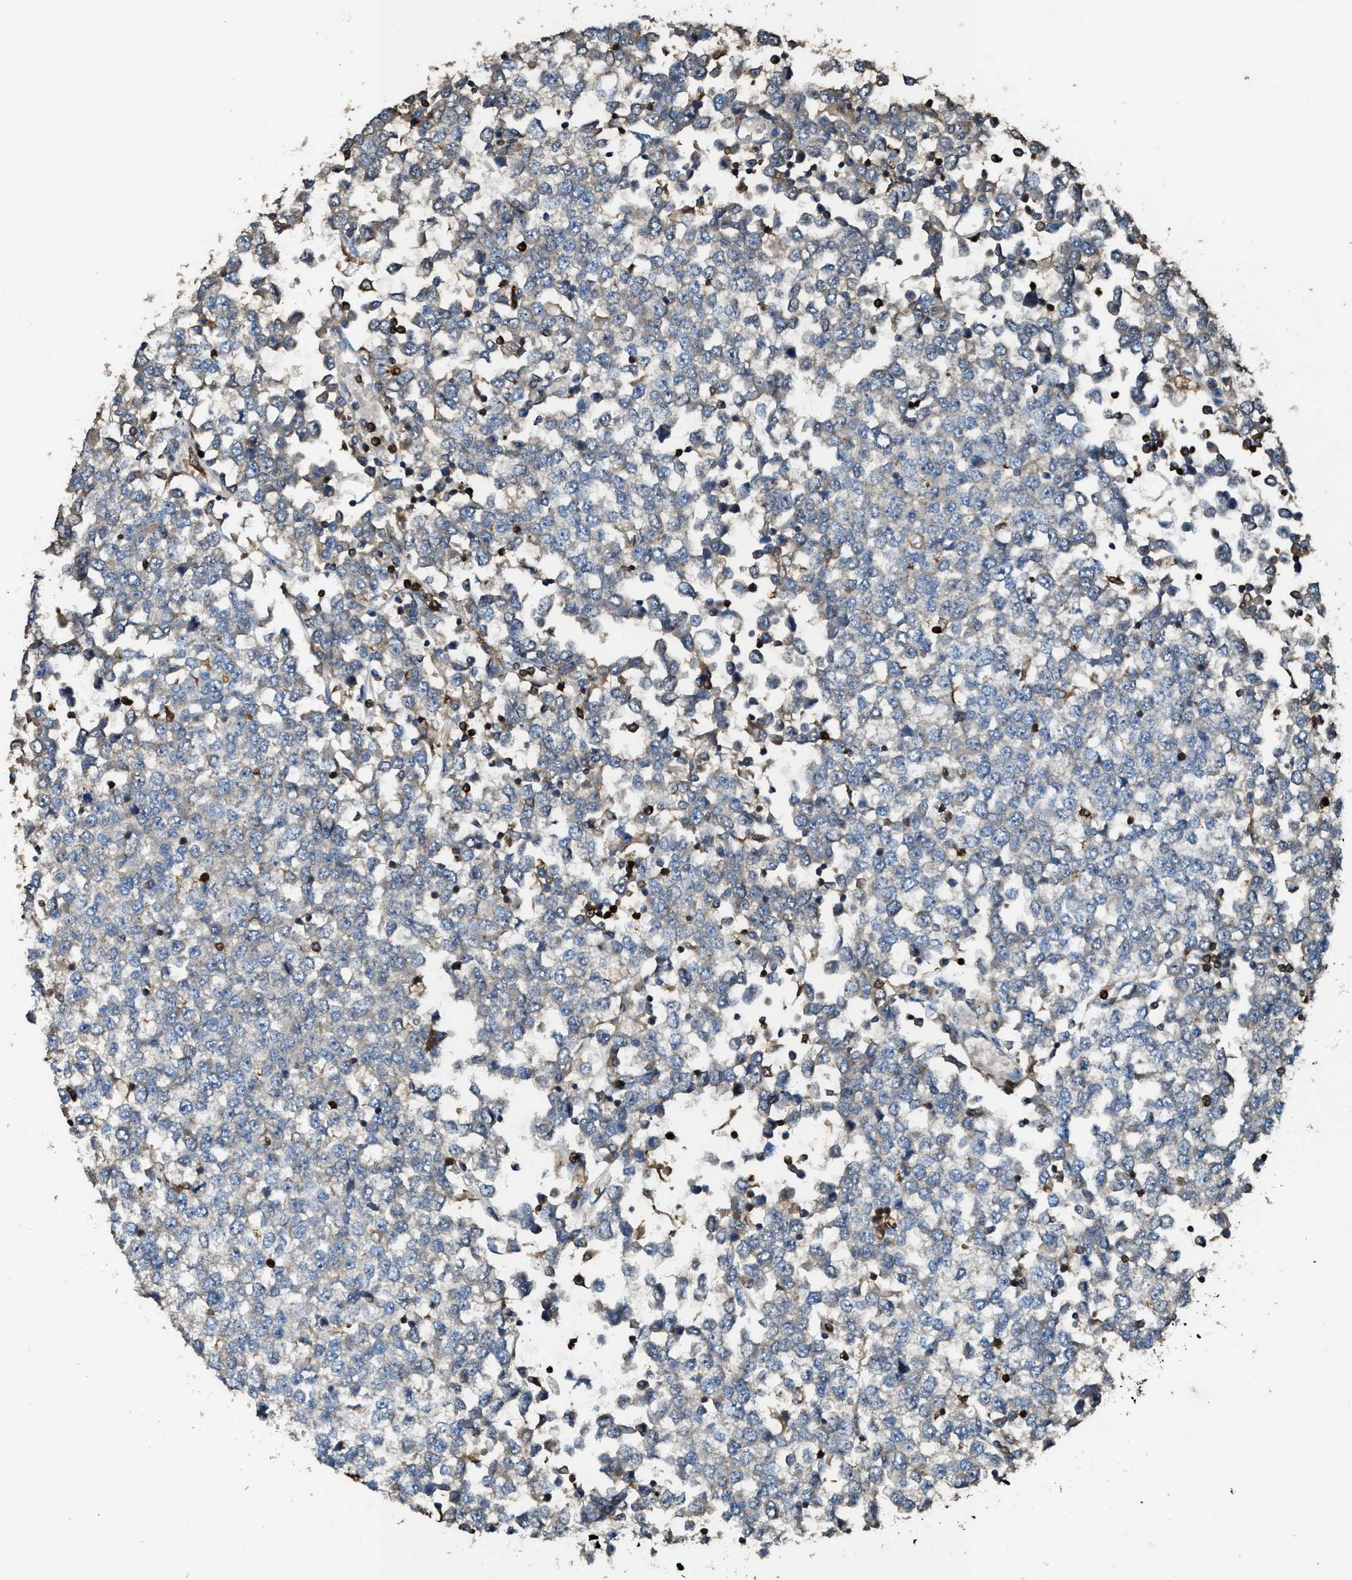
{"staining": {"intensity": "negative", "quantity": "none", "location": "none"}, "tissue": "testis cancer", "cell_type": "Tumor cells", "image_type": "cancer", "snomed": [{"axis": "morphology", "description": "Seminoma, NOS"}, {"axis": "topography", "description": "Testis"}], "caption": "Tumor cells are negative for protein expression in human testis seminoma.", "gene": "SERPINB5", "patient": {"sex": "male", "age": 65}}